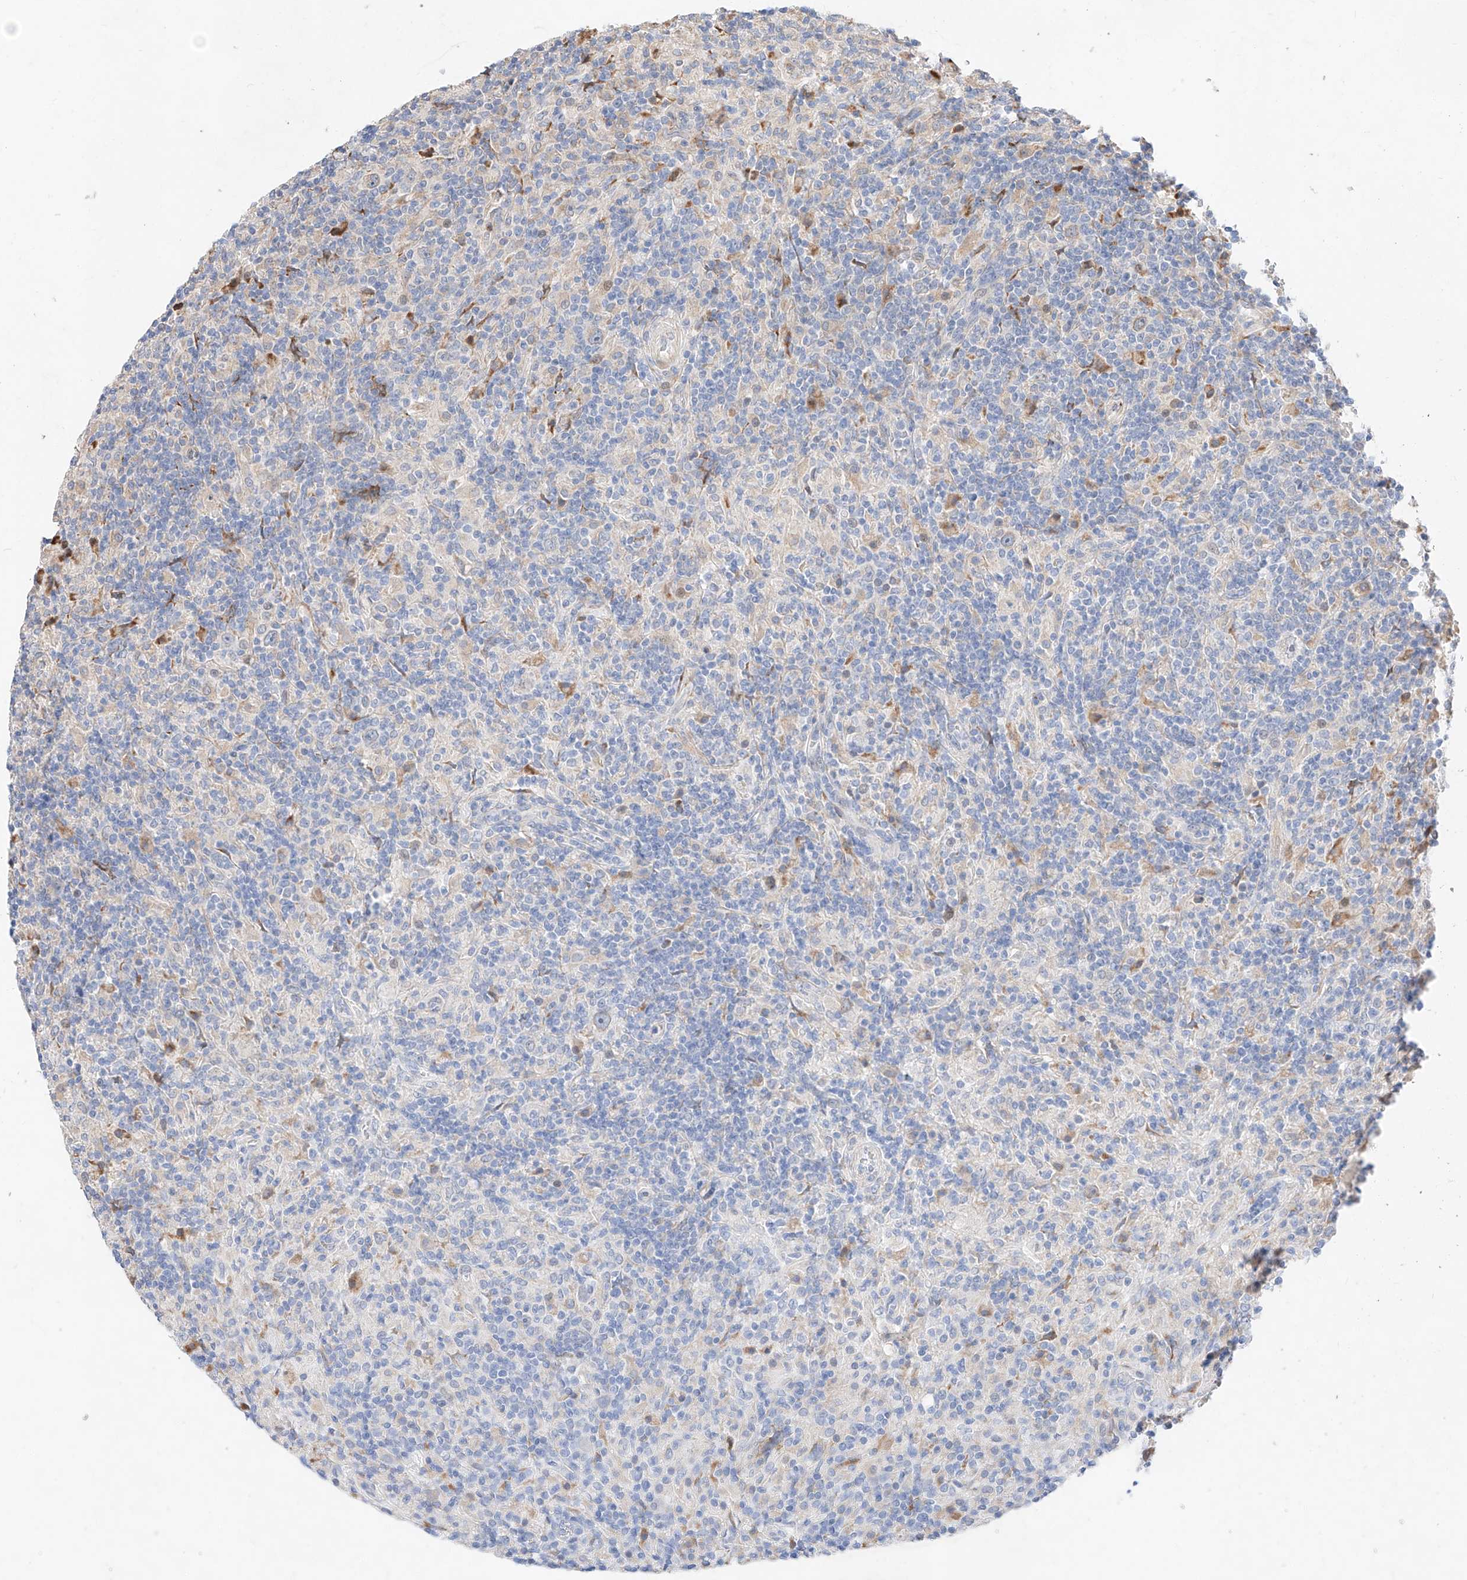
{"staining": {"intensity": "negative", "quantity": "none", "location": "none"}, "tissue": "lymphoma", "cell_type": "Tumor cells", "image_type": "cancer", "snomed": [{"axis": "morphology", "description": "Hodgkin's disease, NOS"}, {"axis": "topography", "description": "Lymph node"}], "caption": "DAB immunohistochemical staining of human Hodgkin's disease demonstrates no significant expression in tumor cells.", "gene": "ATP9B", "patient": {"sex": "male", "age": 70}}